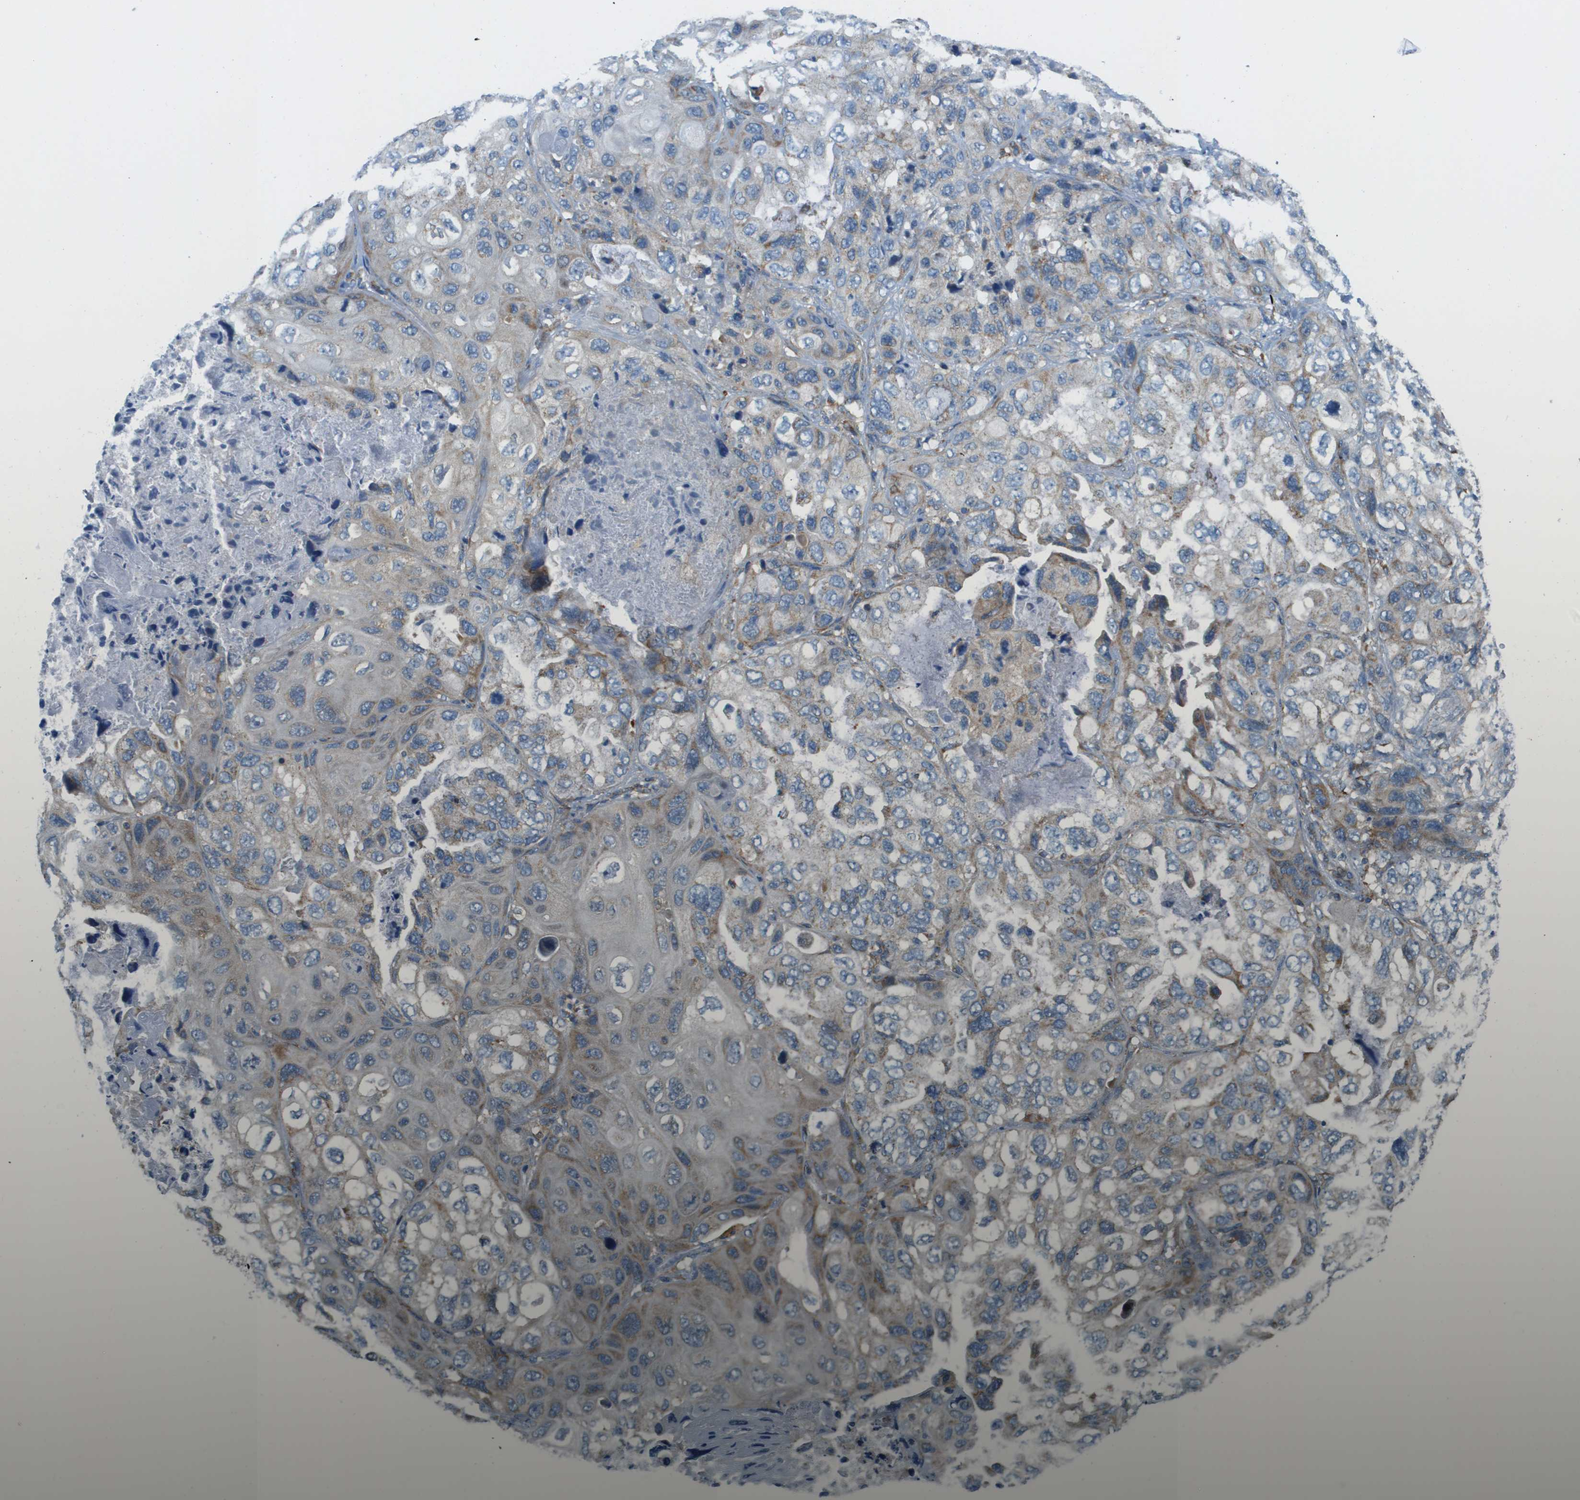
{"staining": {"intensity": "moderate", "quantity": "25%-75%", "location": "cytoplasmic/membranous"}, "tissue": "lung cancer", "cell_type": "Tumor cells", "image_type": "cancer", "snomed": [{"axis": "morphology", "description": "Squamous cell carcinoma, NOS"}, {"axis": "topography", "description": "Lung"}], "caption": "Lung squamous cell carcinoma stained for a protein (brown) shows moderate cytoplasmic/membranous positive positivity in about 25%-75% of tumor cells.", "gene": "TAOK3", "patient": {"sex": "female", "age": 73}}